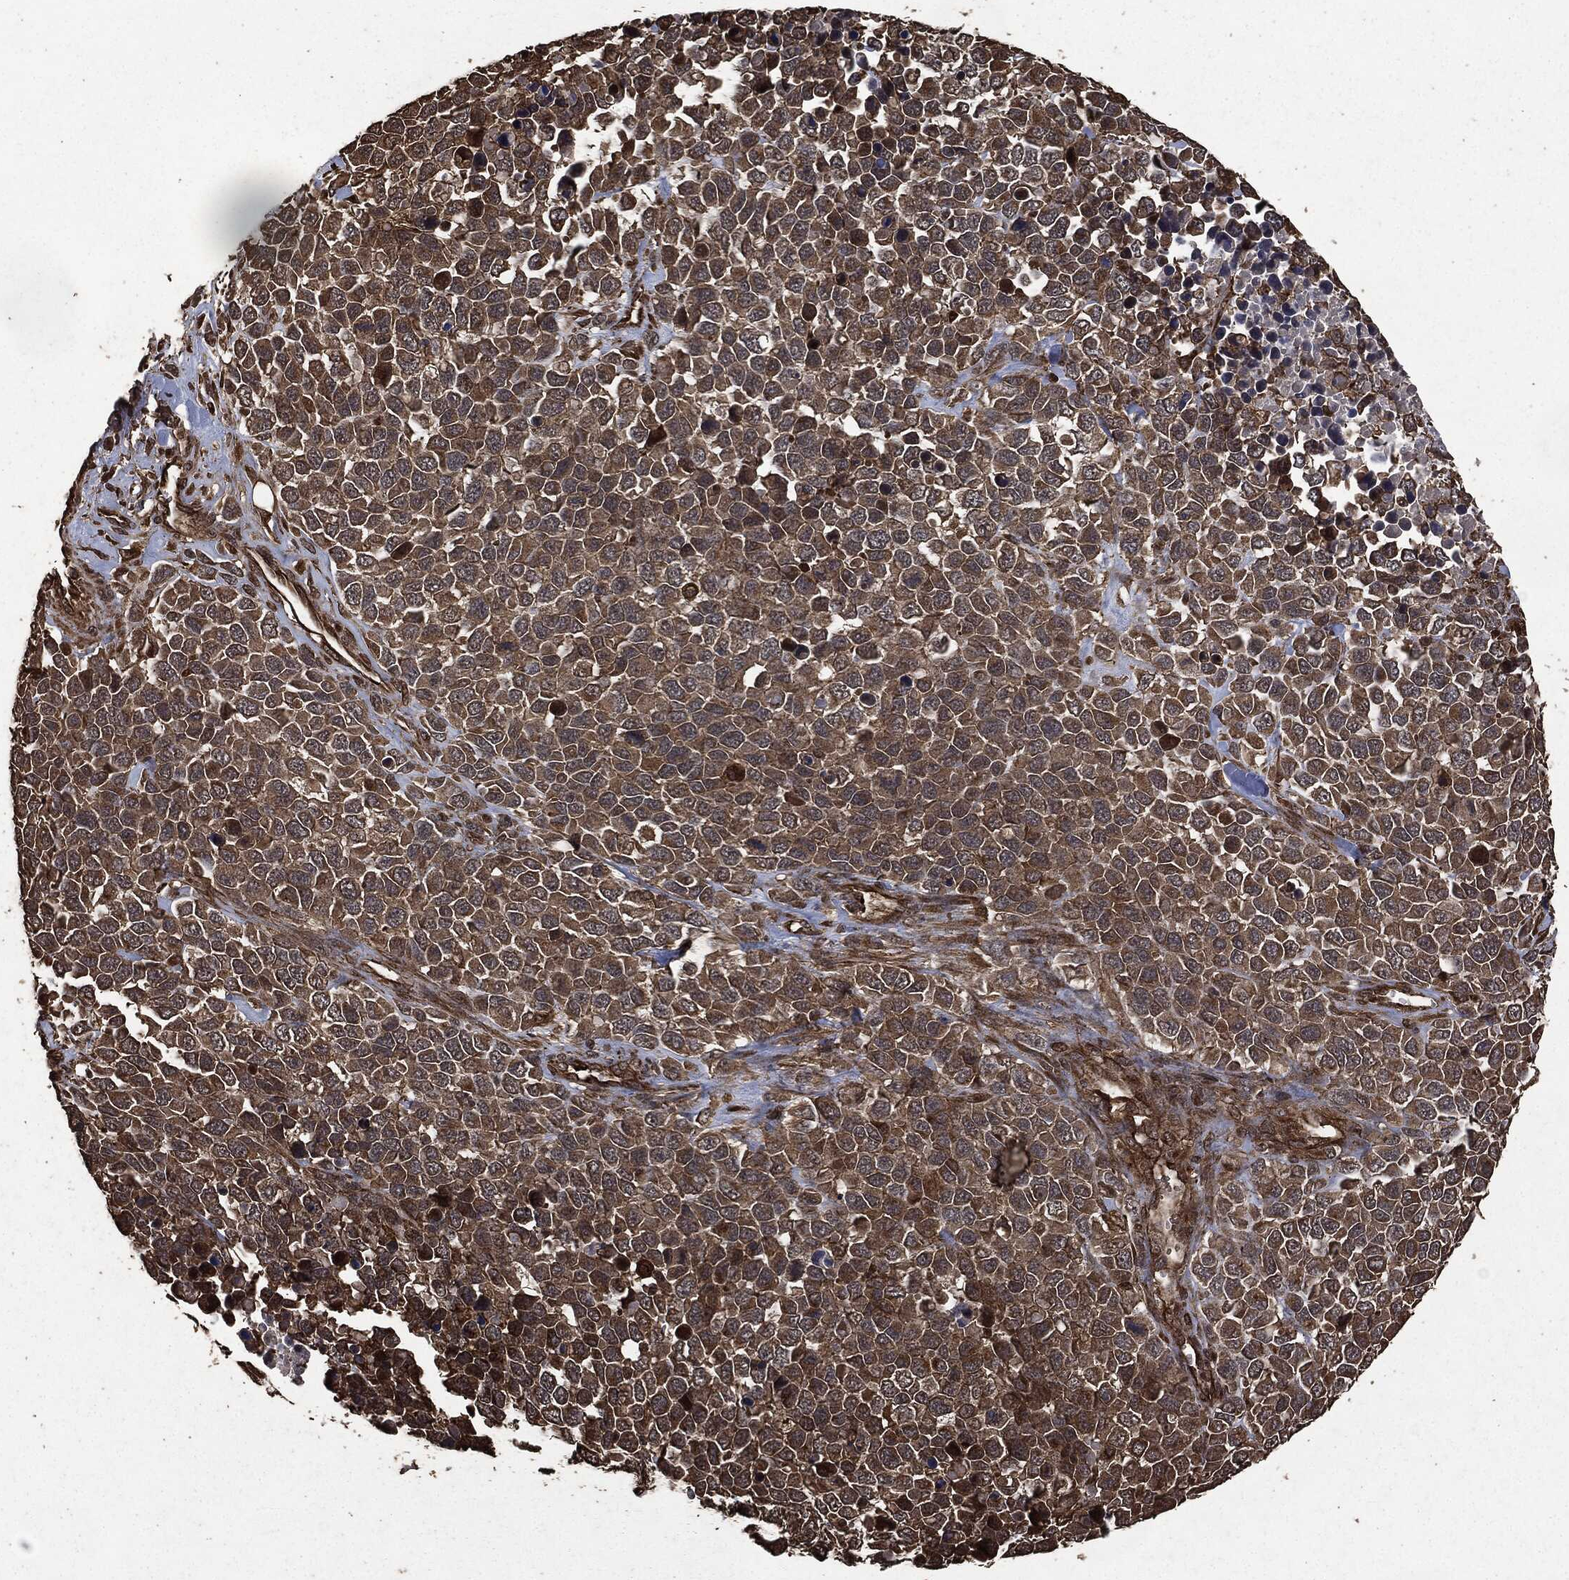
{"staining": {"intensity": "strong", "quantity": "<25%", "location": "cytoplasmic/membranous"}, "tissue": "melanoma", "cell_type": "Tumor cells", "image_type": "cancer", "snomed": [{"axis": "morphology", "description": "Malignant melanoma, Metastatic site"}, {"axis": "topography", "description": "Skin"}], "caption": "IHC of human melanoma displays medium levels of strong cytoplasmic/membranous expression in about <25% of tumor cells. (IHC, brightfield microscopy, high magnification).", "gene": "HRAS", "patient": {"sex": "male", "age": 84}}